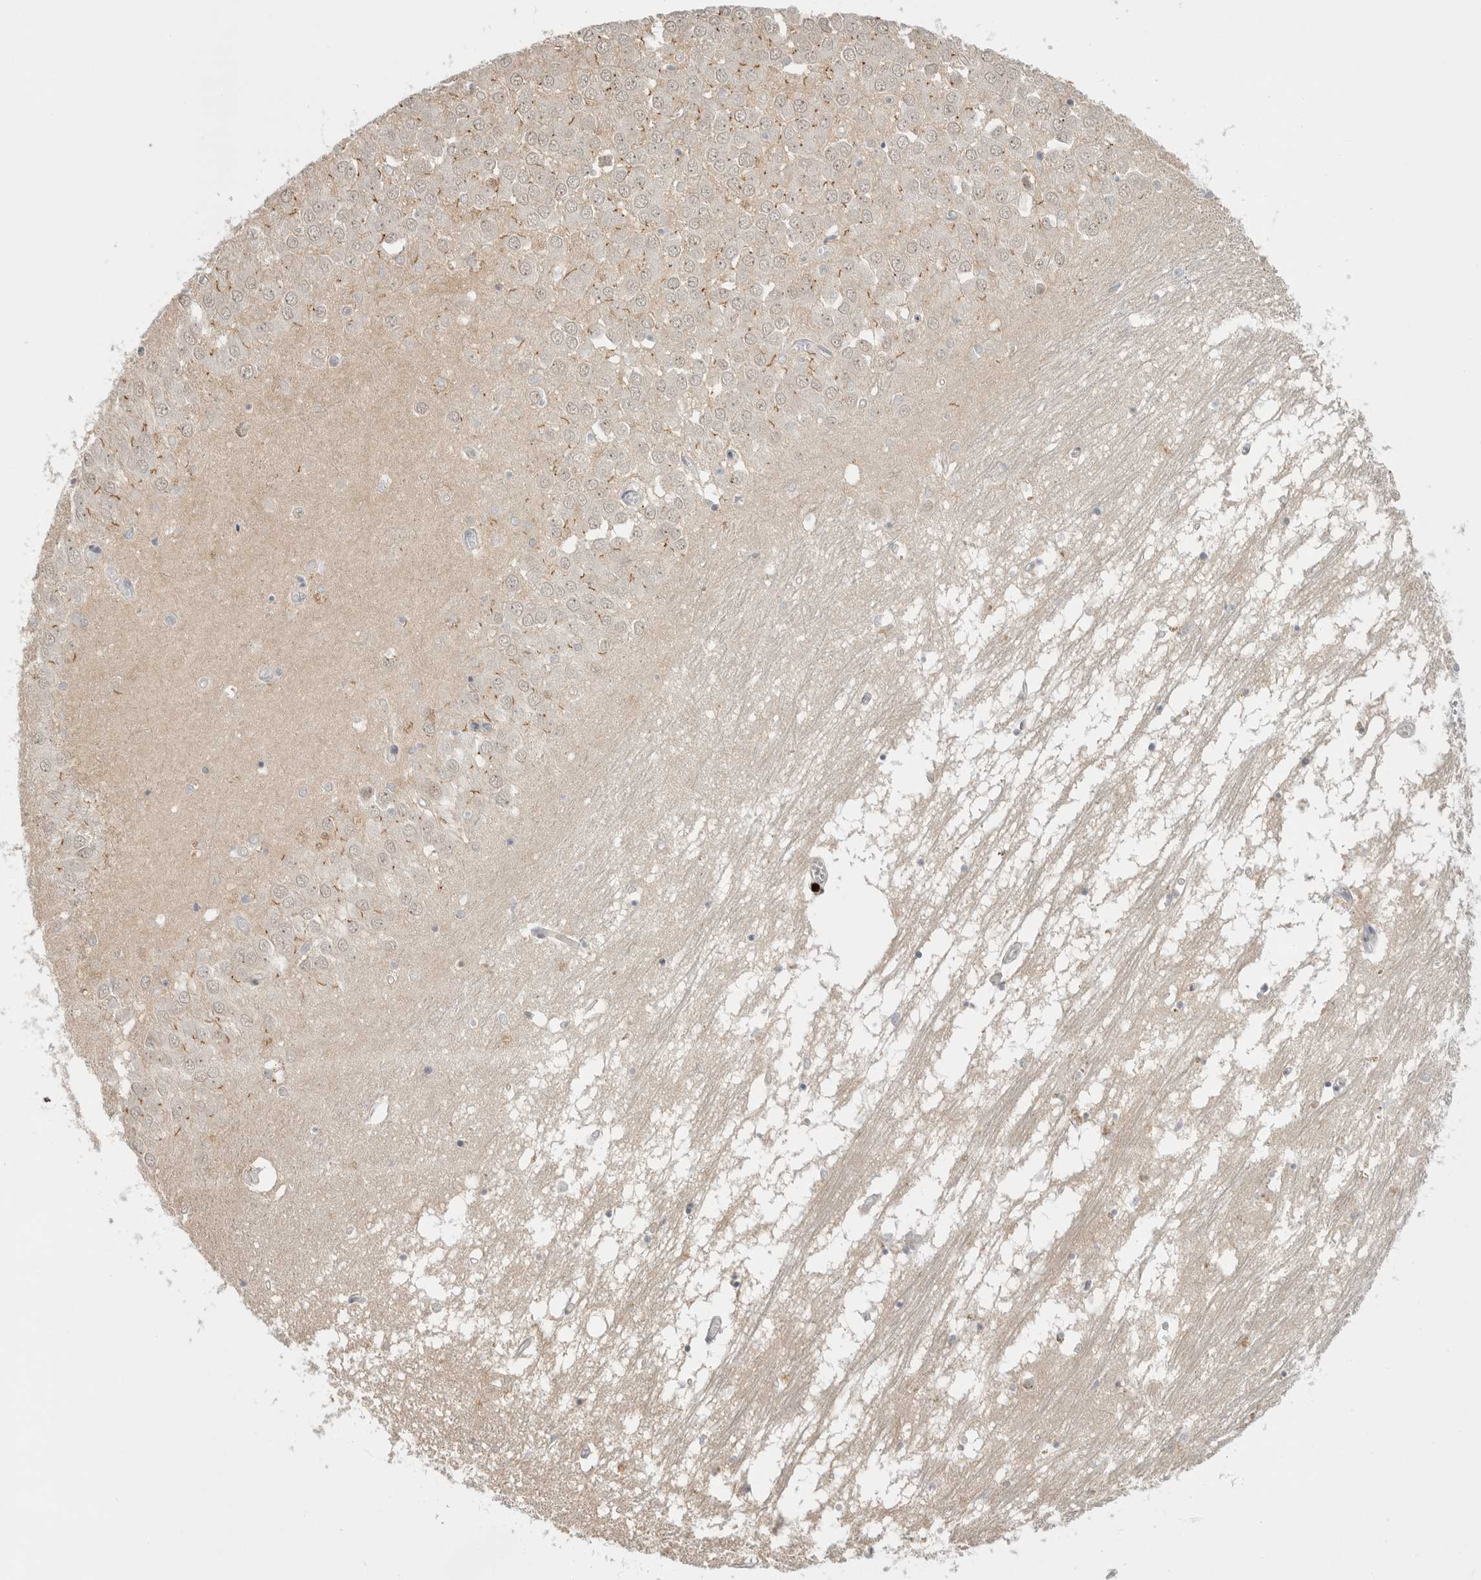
{"staining": {"intensity": "negative", "quantity": "none", "location": "none"}, "tissue": "hippocampus", "cell_type": "Glial cells", "image_type": "normal", "snomed": [{"axis": "morphology", "description": "Normal tissue, NOS"}, {"axis": "topography", "description": "Hippocampus"}], "caption": "Immunohistochemistry (IHC) photomicrograph of unremarkable hippocampus: human hippocampus stained with DAB (3,3'-diaminobenzidine) demonstrates no significant protein expression in glial cells.", "gene": "GGT6", "patient": {"sex": "male", "age": 70}}